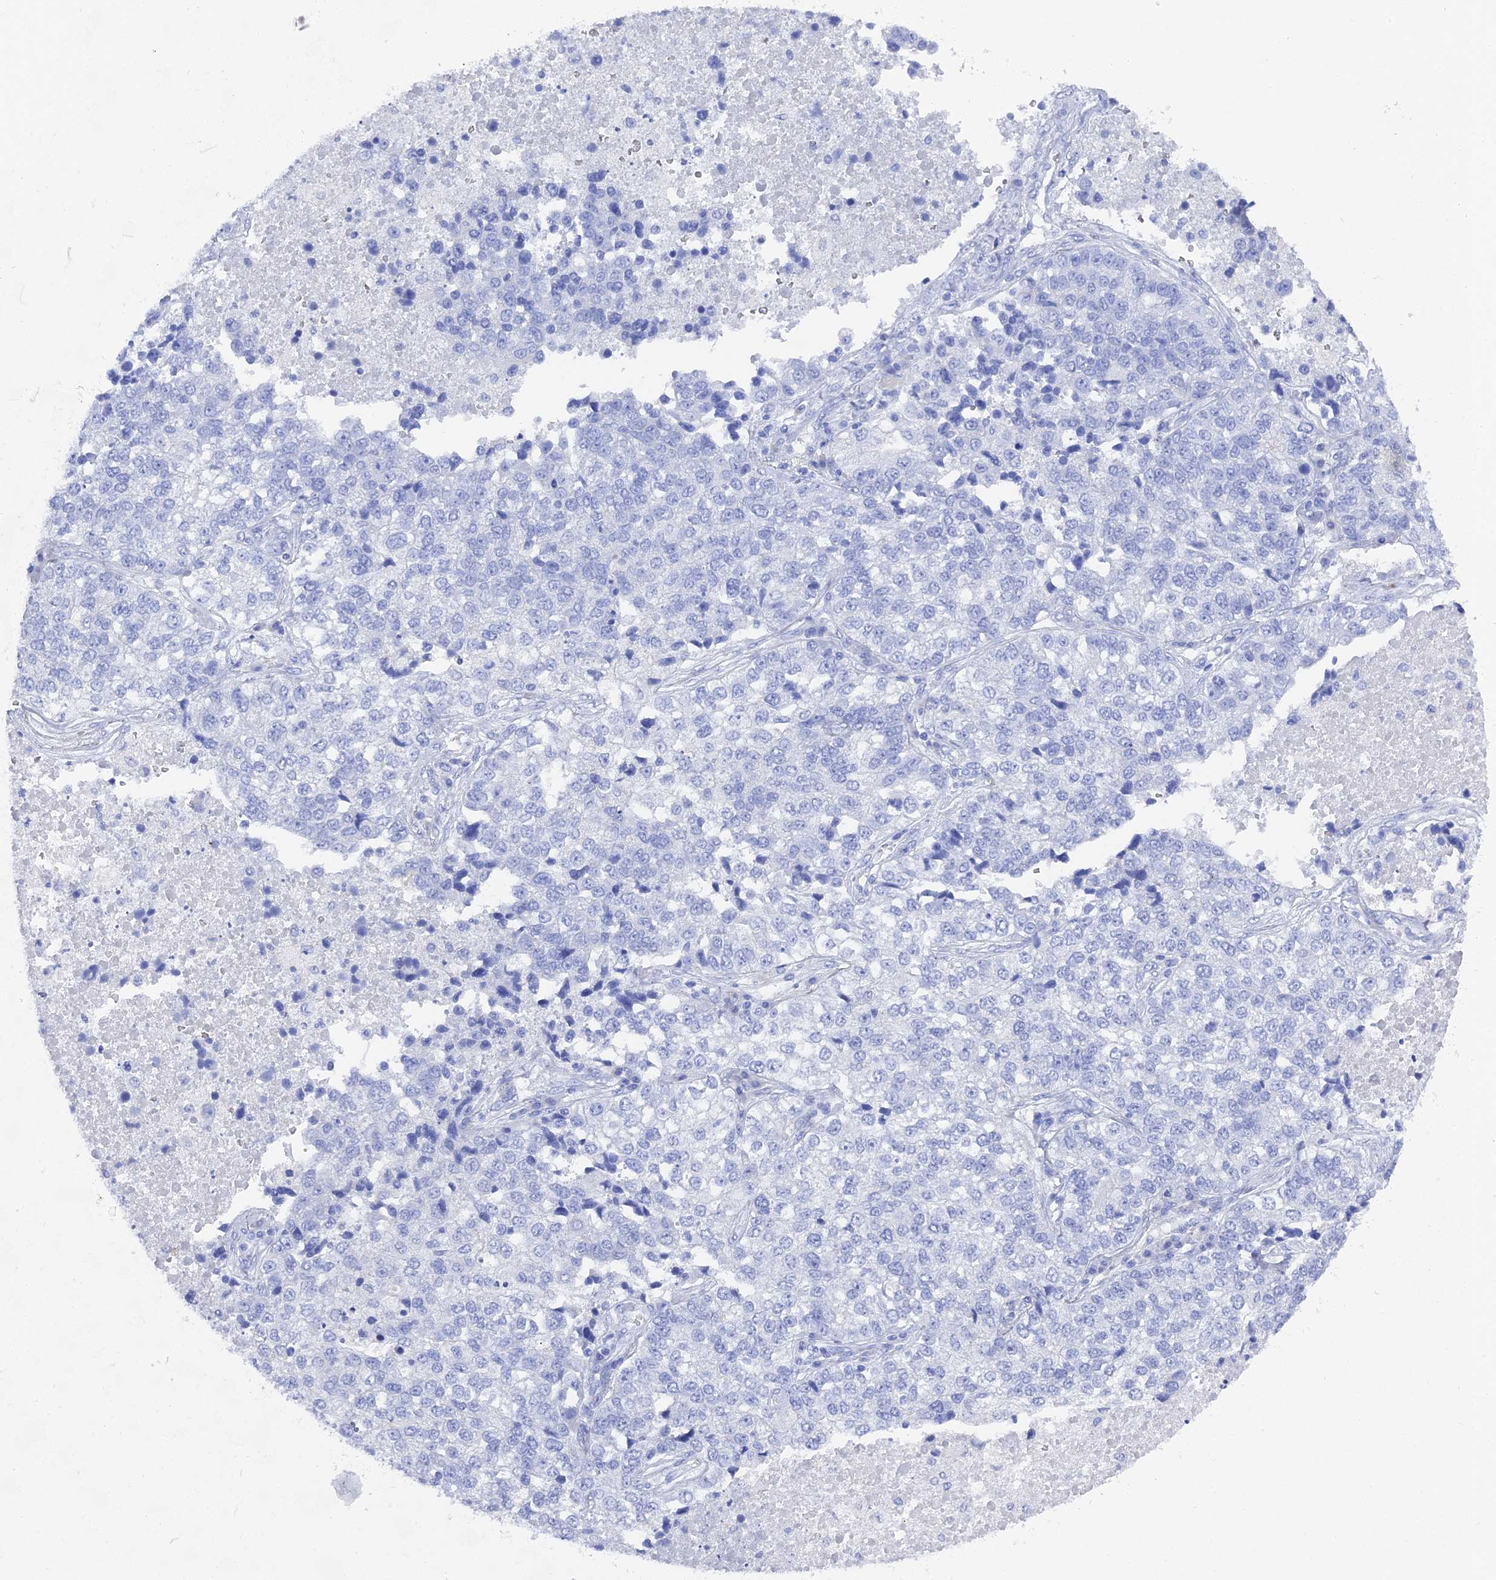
{"staining": {"intensity": "negative", "quantity": "none", "location": "none"}, "tissue": "lung cancer", "cell_type": "Tumor cells", "image_type": "cancer", "snomed": [{"axis": "morphology", "description": "Adenocarcinoma, NOS"}, {"axis": "topography", "description": "Lung"}], "caption": "Tumor cells show no significant expression in adenocarcinoma (lung).", "gene": "ENPP3", "patient": {"sex": "male", "age": 49}}